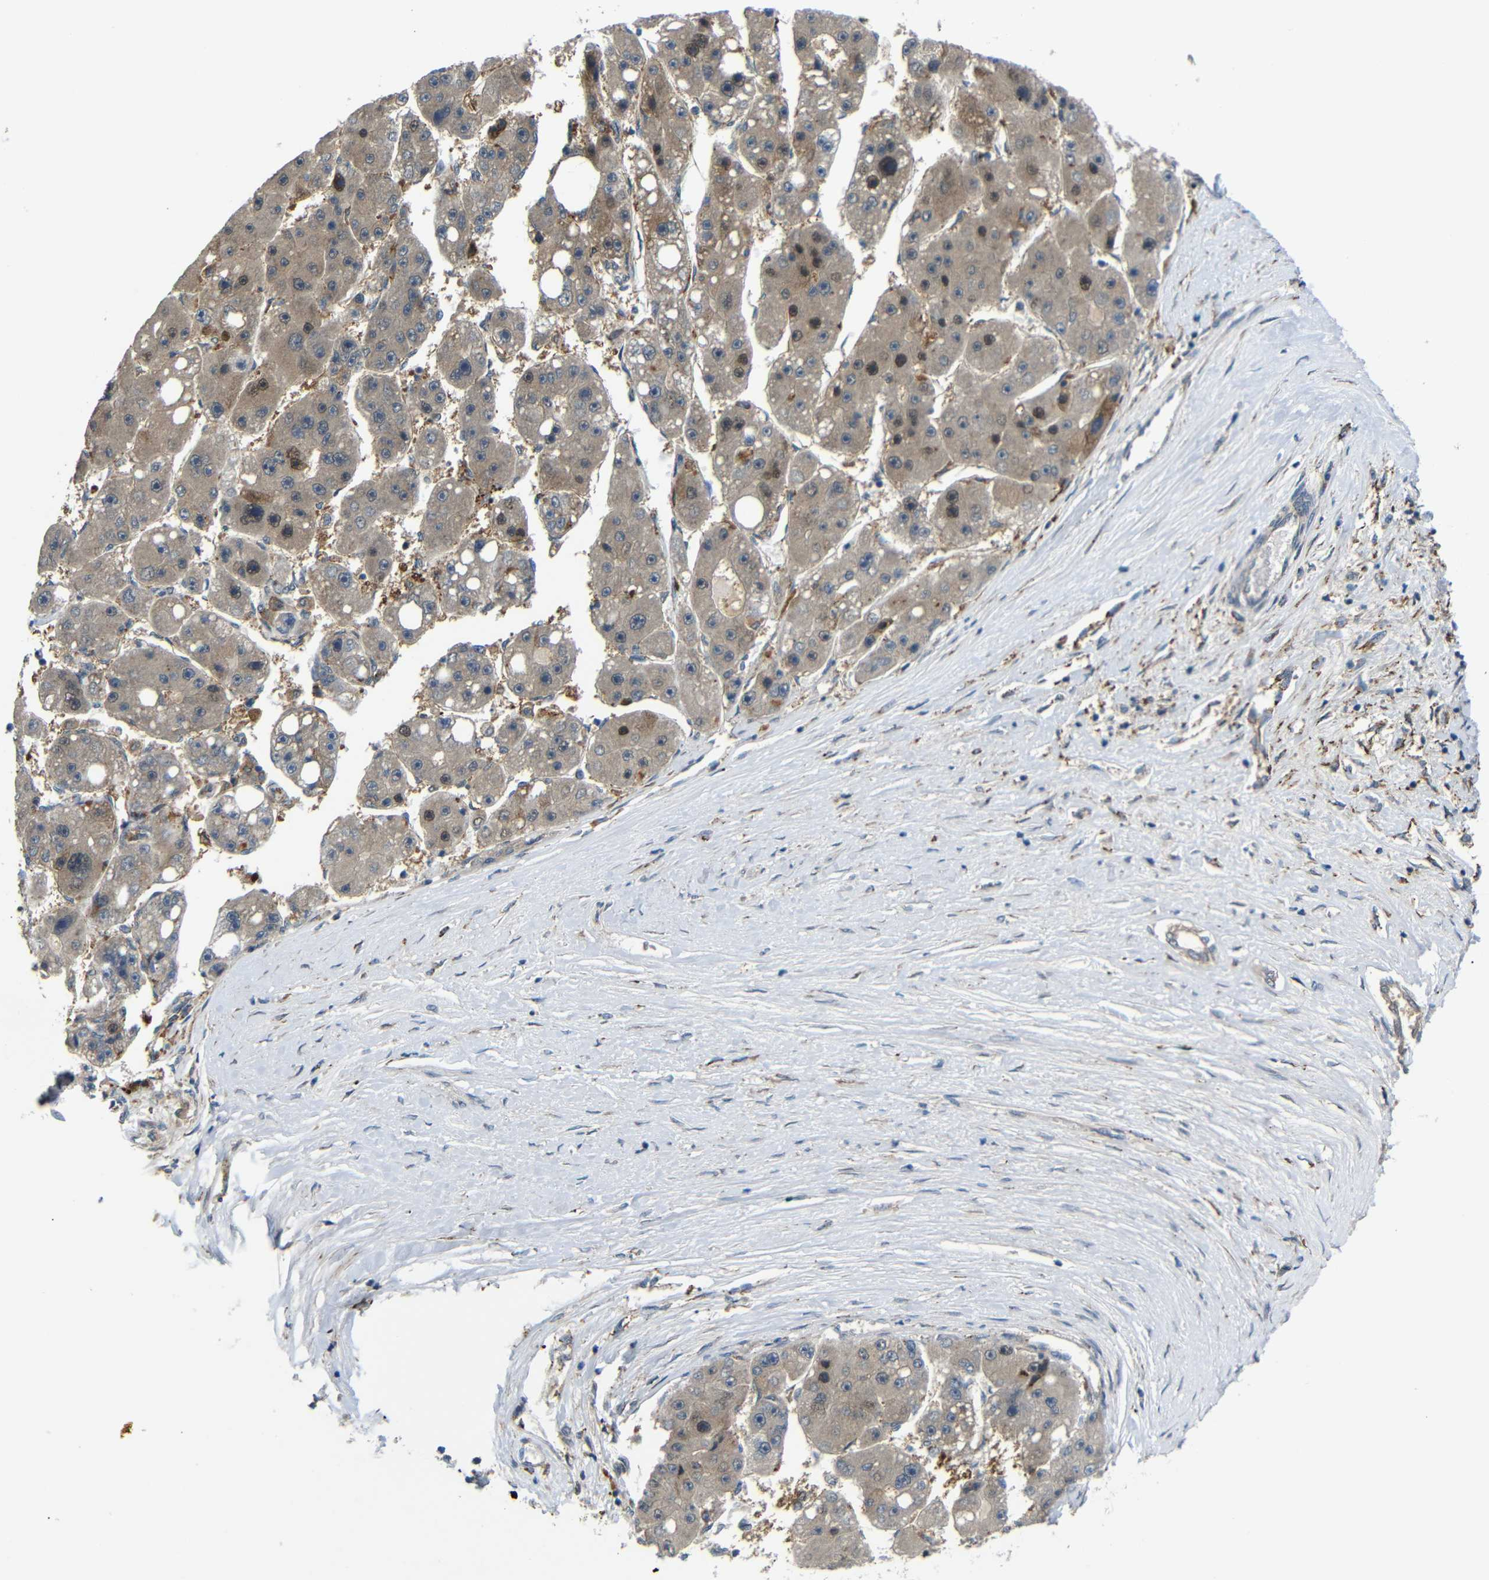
{"staining": {"intensity": "moderate", "quantity": ">75%", "location": "cytoplasmic/membranous,nuclear"}, "tissue": "liver cancer", "cell_type": "Tumor cells", "image_type": "cancer", "snomed": [{"axis": "morphology", "description": "Carcinoma, Hepatocellular, NOS"}, {"axis": "topography", "description": "Liver"}], "caption": "Immunohistochemistry (DAB (3,3'-diaminobenzidine)) staining of human hepatocellular carcinoma (liver) shows moderate cytoplasmic/membranous and nuclear protein staining in approximately >75% of tumor cells.", "gene": "SYDE1", "patient": {"sex": "female", "age": 61}}